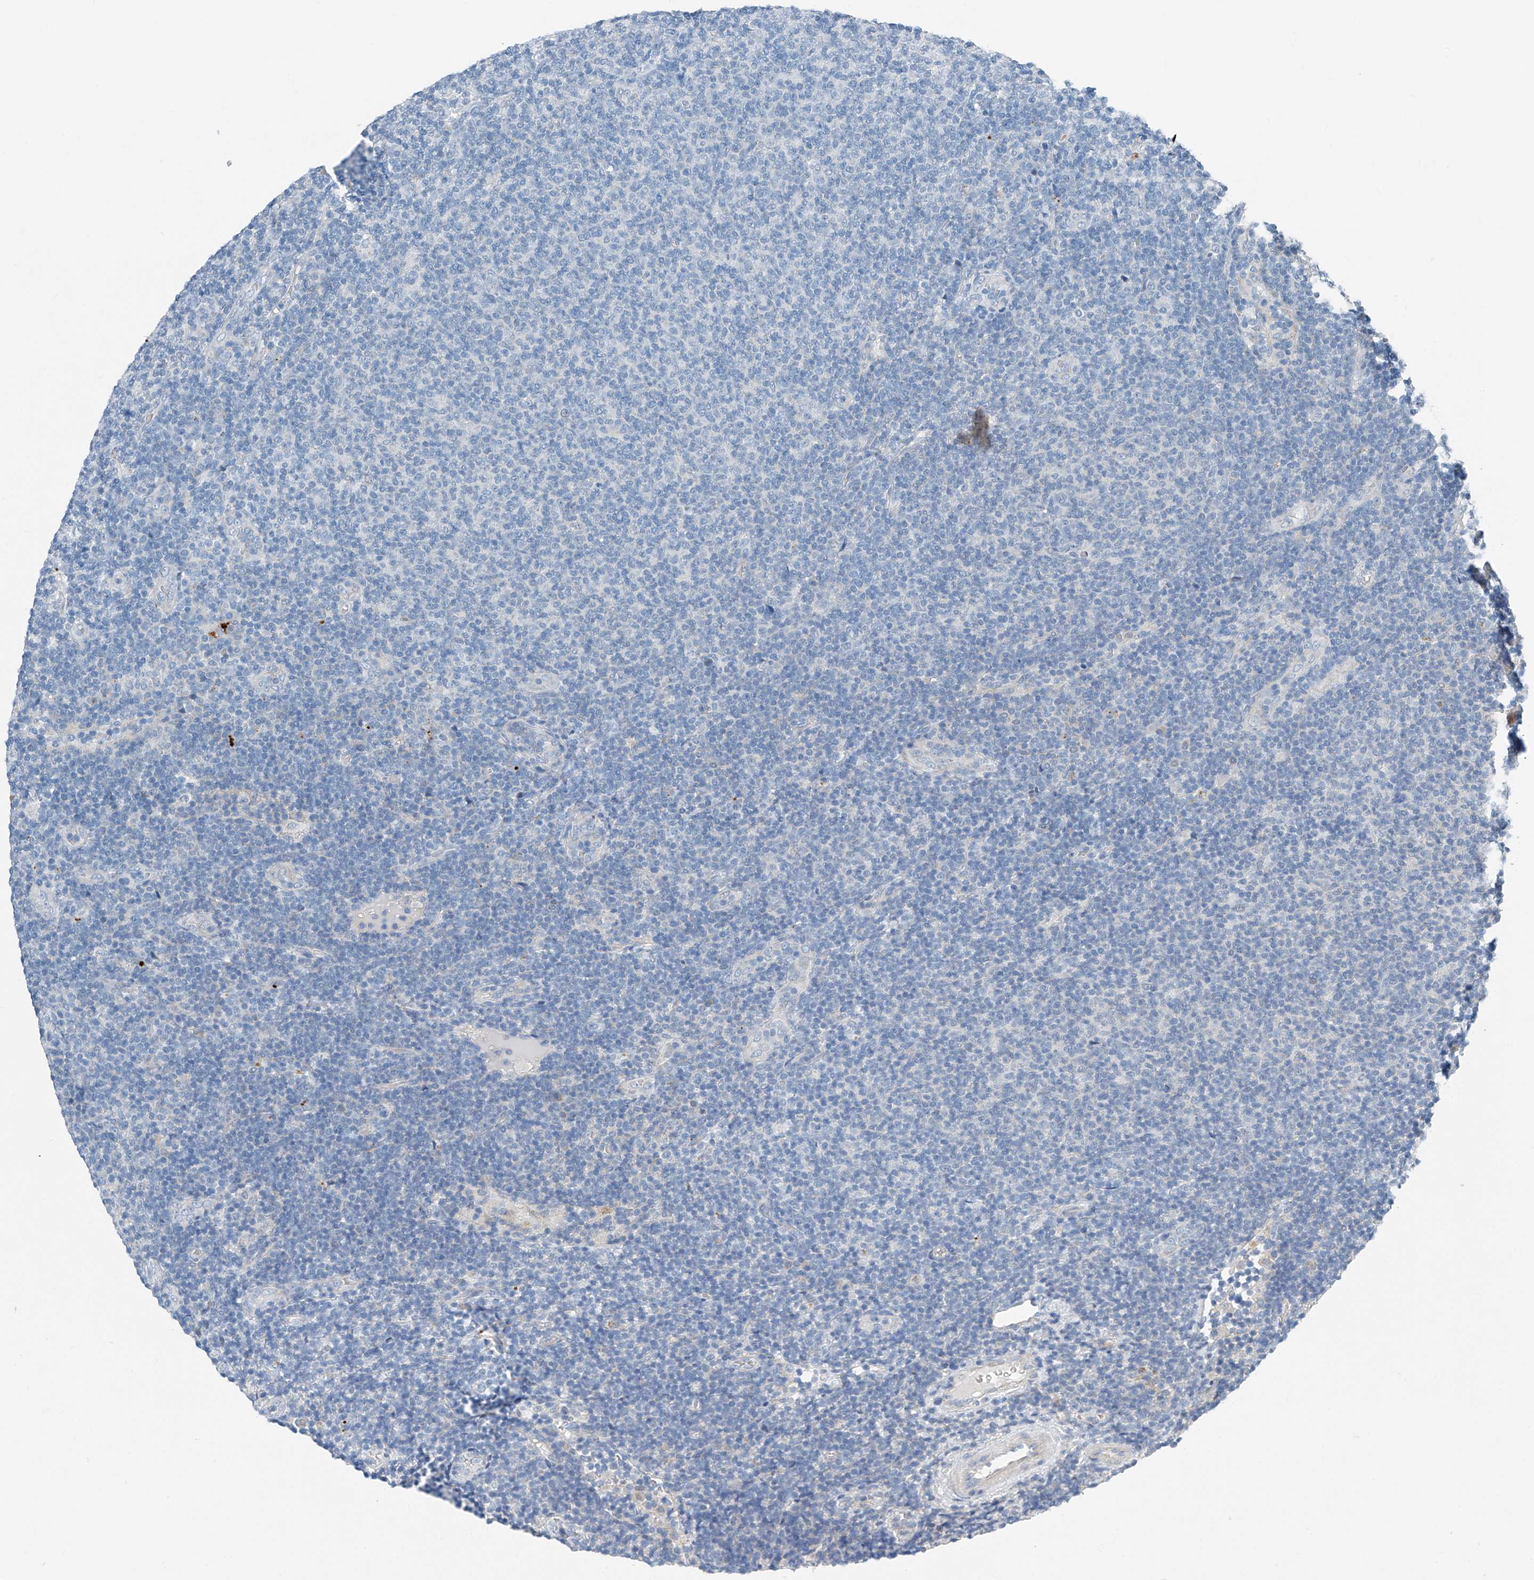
{"staining": {"intensity": "negative", "quantity": "none", "location": "none"}, "tissue": "lymphoma", "cell_type": "Tumor cells", "image_type": "cancer", "snomed": [{"axis": "morphology", "description": "Malignant lymphoma, non-Hodgkin's type, Low grade"}, {"axis": "topography", "description": "Lymph node"}], "caption": "A histopathology image of human lymphoma is negative for staining in tumor cells. (DAB (3,3'-diaminobenzidine) IHC, high magnification).", "gene": "MDGA1", "patient": {"sex": "male", "age": 66}}